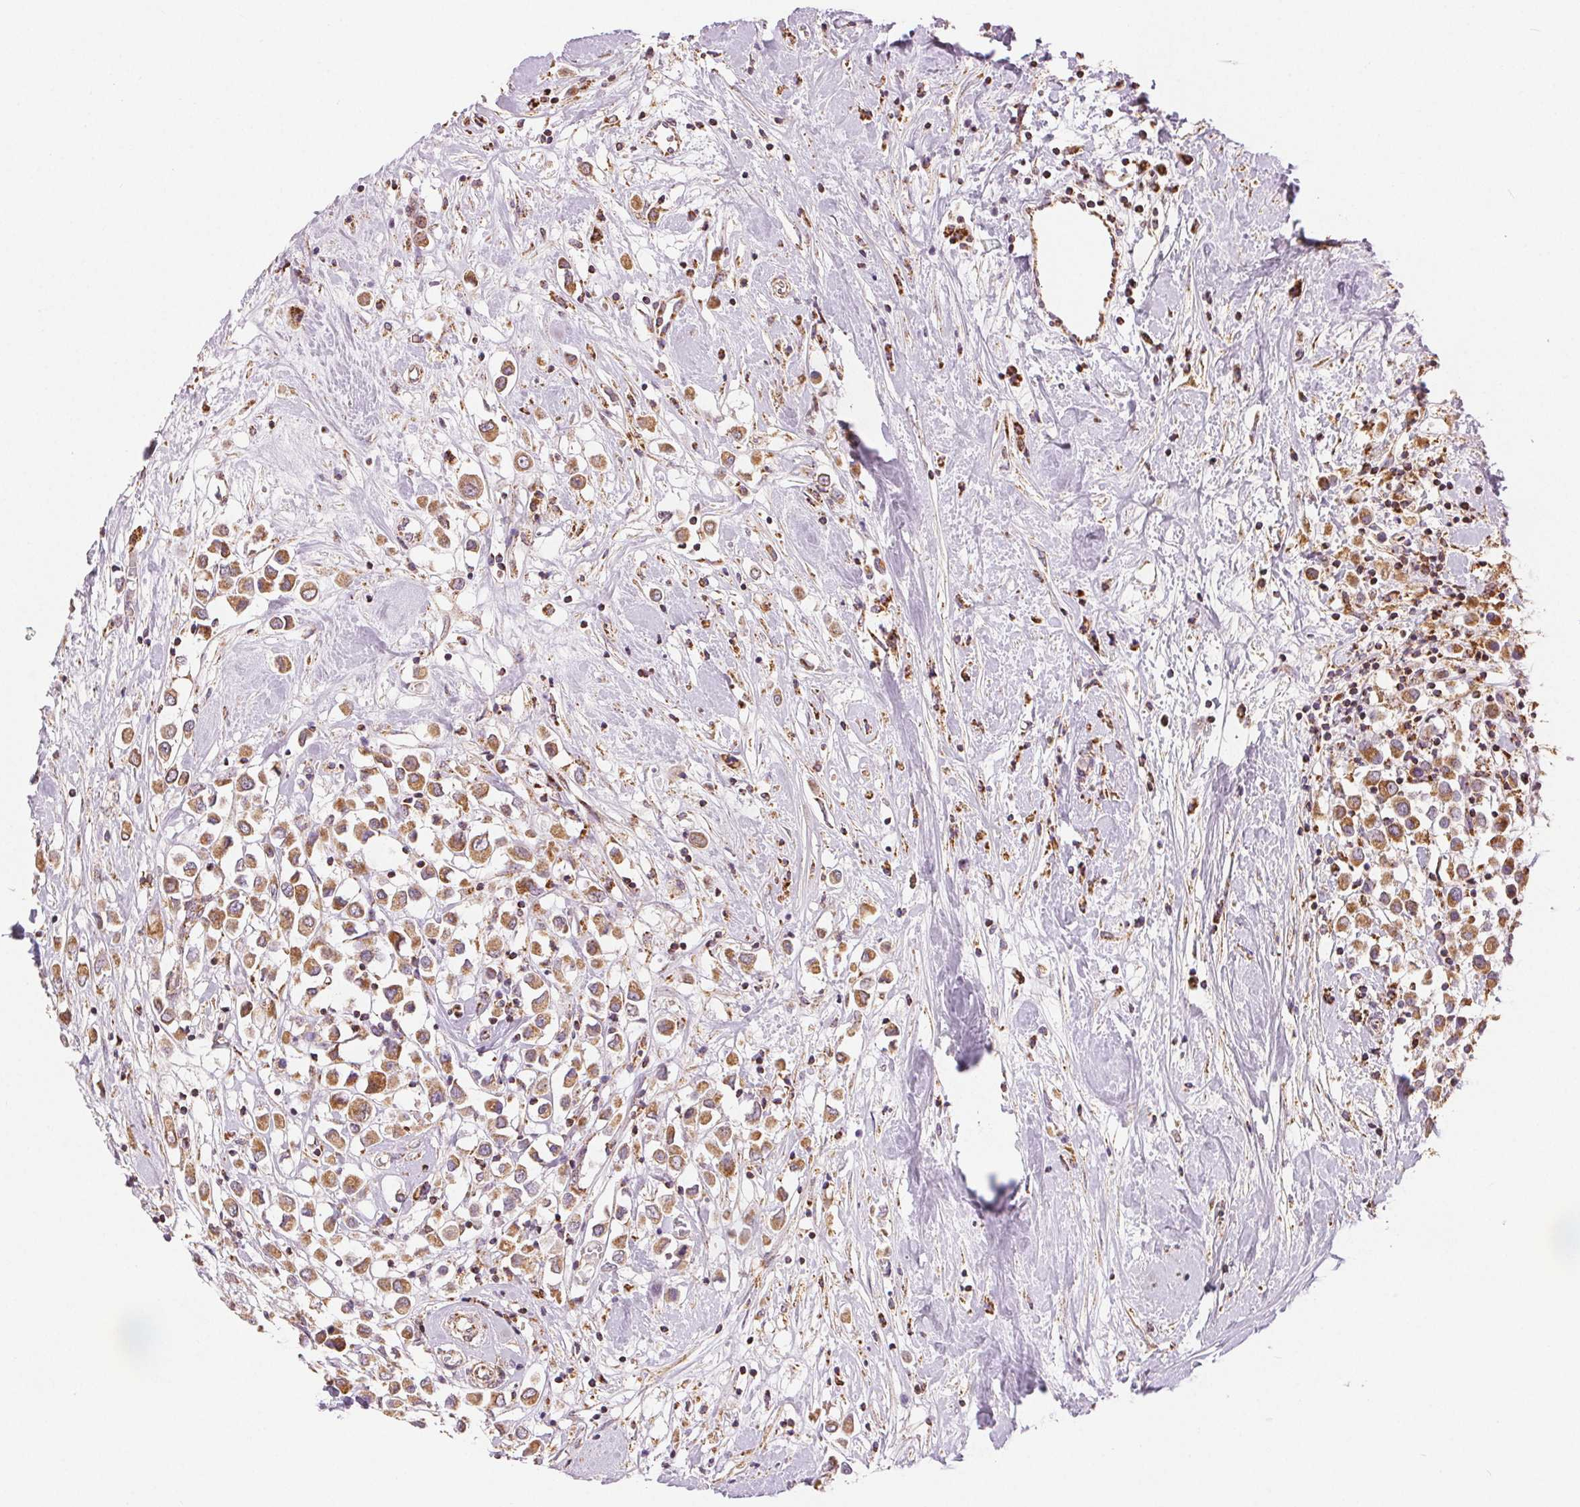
{"staining": {"intensity": "moderate", "quantity": ">75%", "location": "cytoplasmic/membranous"}, "tissue": "breast cancer", "cell_type": "Tumor cells", "image_type": "cancer", "snomed": [{"axis": "morphology", "description": "Duct carcinoma"}, {"axis": "topography", "description": "Breast"}], "caption": "Brown immunohistochemical staining in human intraductal carcinoma (breast) exhibits moderate cytoplasmic/membranous expression in approximately >75% of tumor cells.", "gene": "SDHB", "patient": {"sex": "female", "age": 61}}